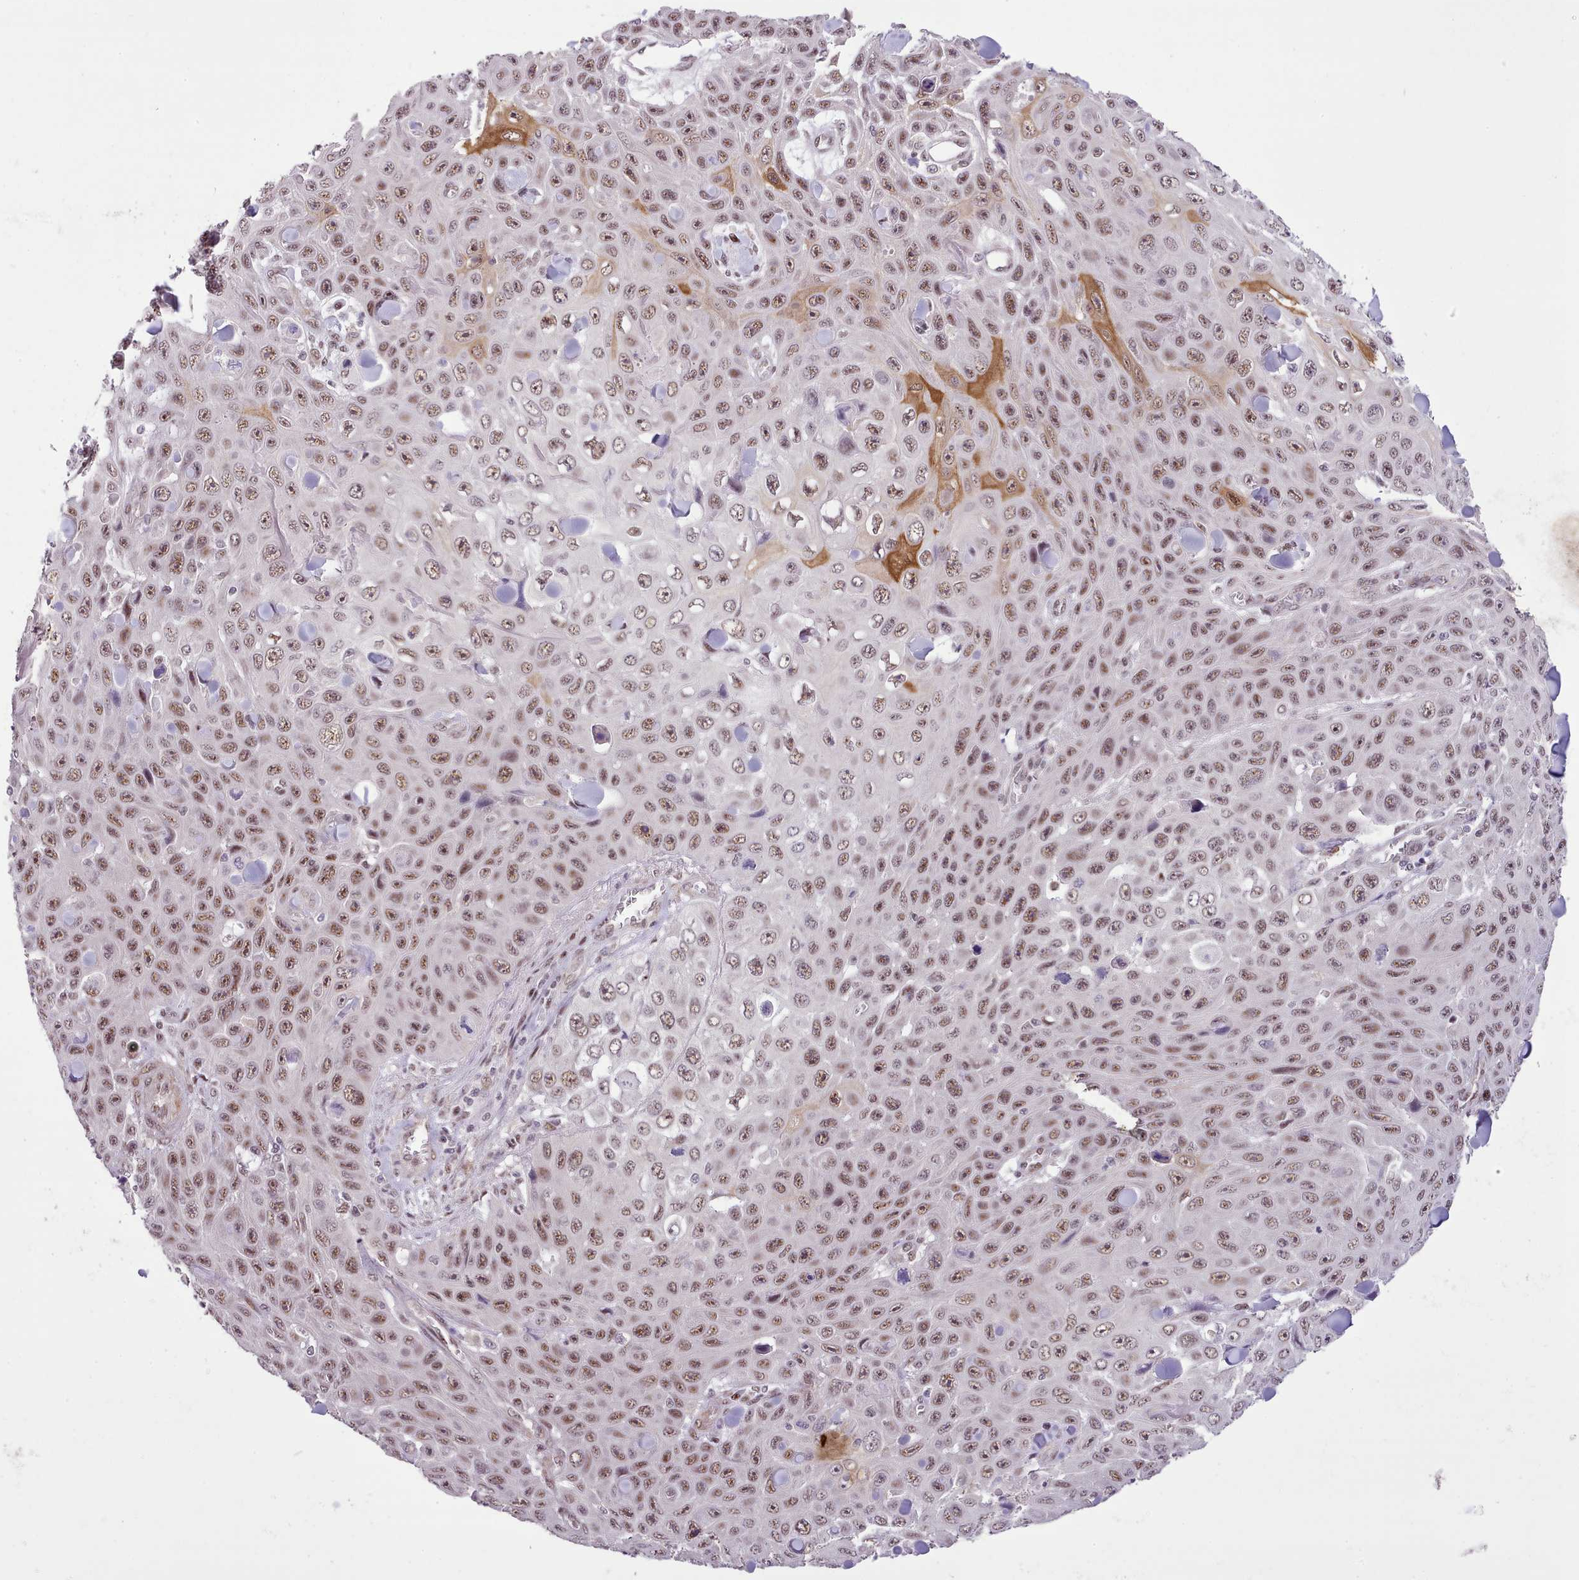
{"staining": {"intensity": "moderate", "quantity": ">75%", "location": "nuclear"}, "tissue": "skin cancer", "cell_type": "Tumor cells", "image_type": "cancer", "snomed": [{"axis": "morphology", "description": "Squamous cell carcinoma, NOS"}, {"axis": "topography", "description": "Skin"}], "caption": "A medium amount of moderate nuclear expression is present in approximately >75% of tumor cells in skin cancer (squamous cell carcinoma) tissue.", "gene": "HOXB7", "patient": {"sex": "male", "age": 82}}